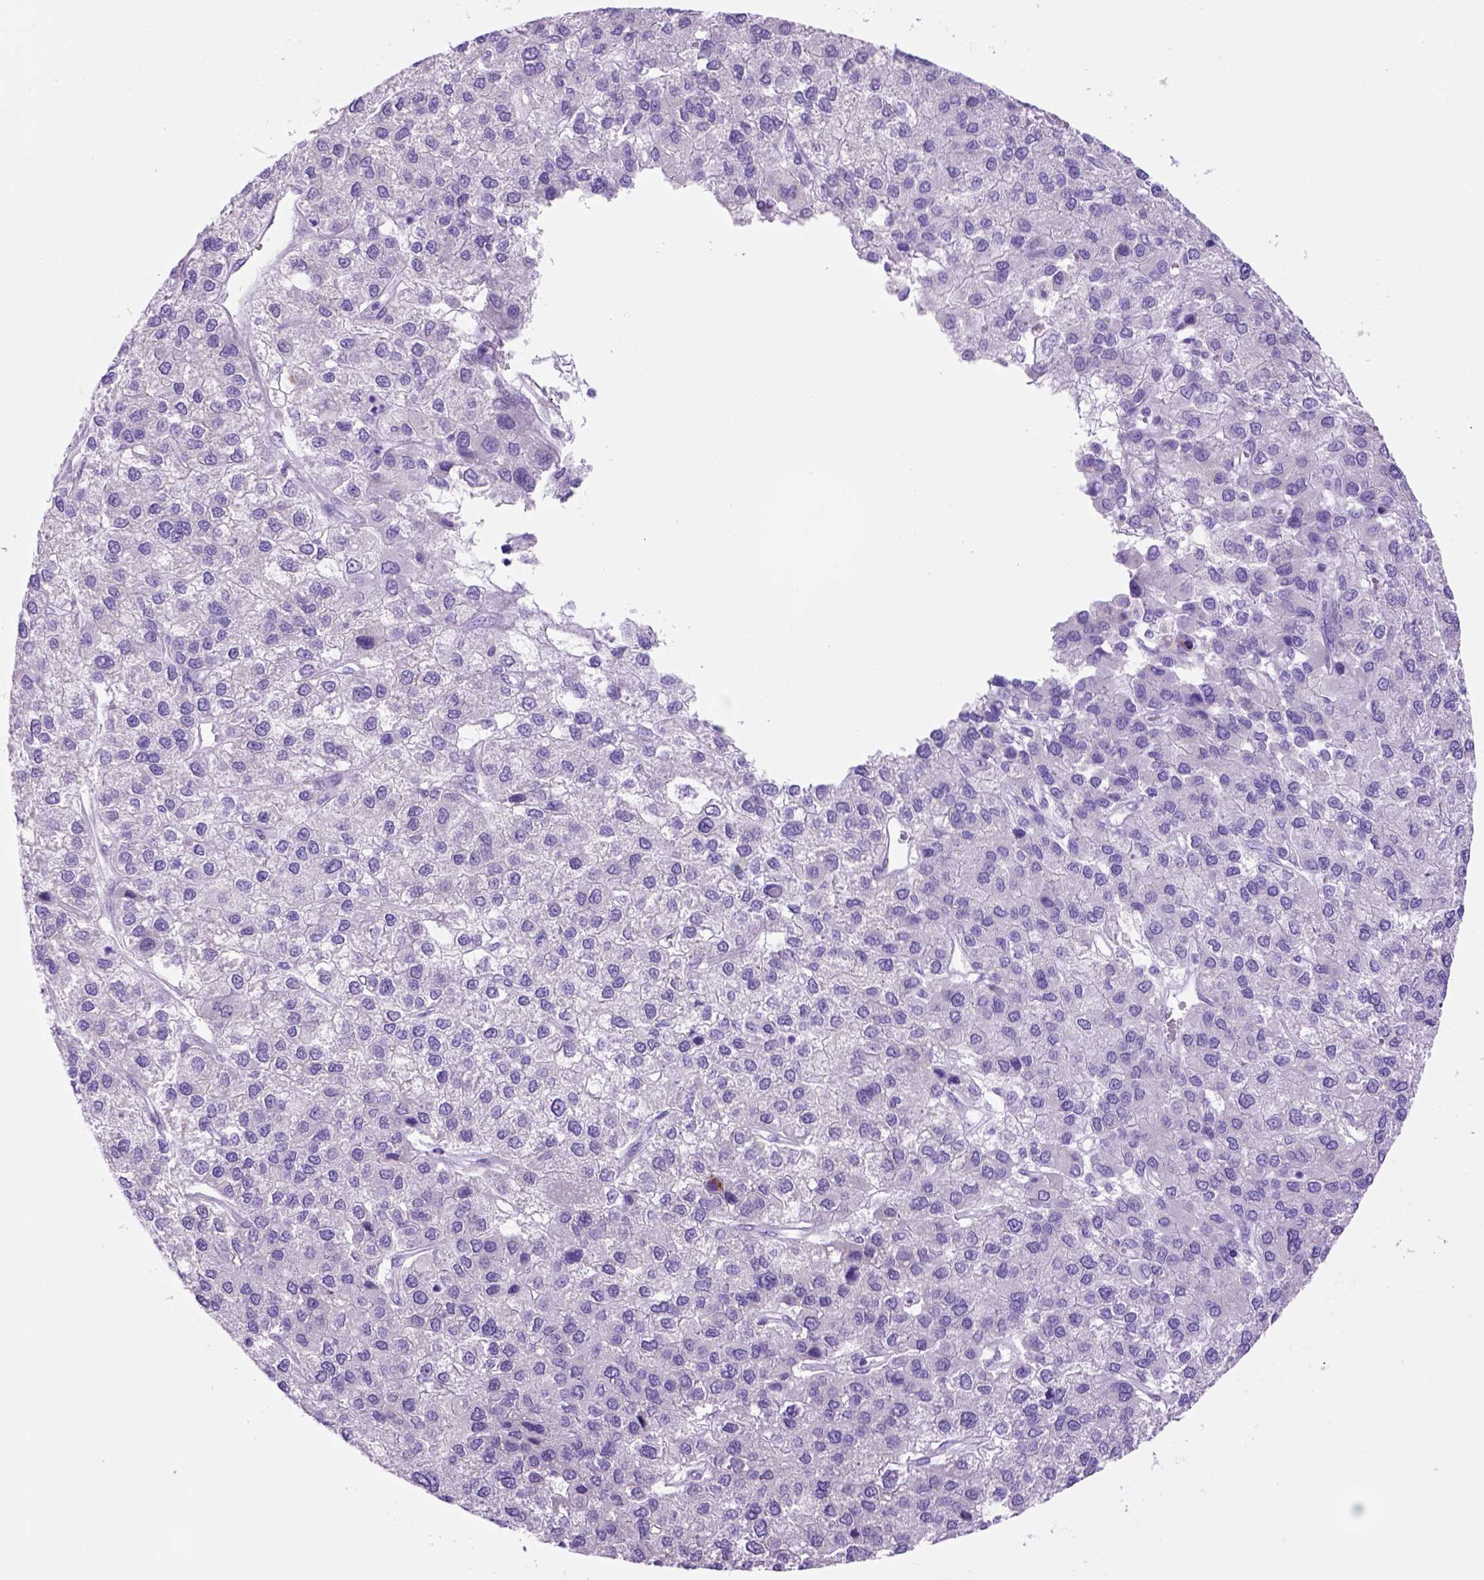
{"staining": {"intensity": "negative", "quantity": "none", "location": "none"}, "tissue": "liver cancer", "cell_type": "Tumor cells", "image_type": "cancer", "snomed": [{"axis": "morphology", "description": "Carcinoma, Hepatocellular, NOS"}, {"axis": "topography", "description": "Liver"}], "caption": "Tumor cells are negative for protein expression in human liver cancer (hepatocellular carcinoma). Nuclei are stained in blue.", "gene": "HHIPL2", "patient": {"sex": "female", "age": 41}}